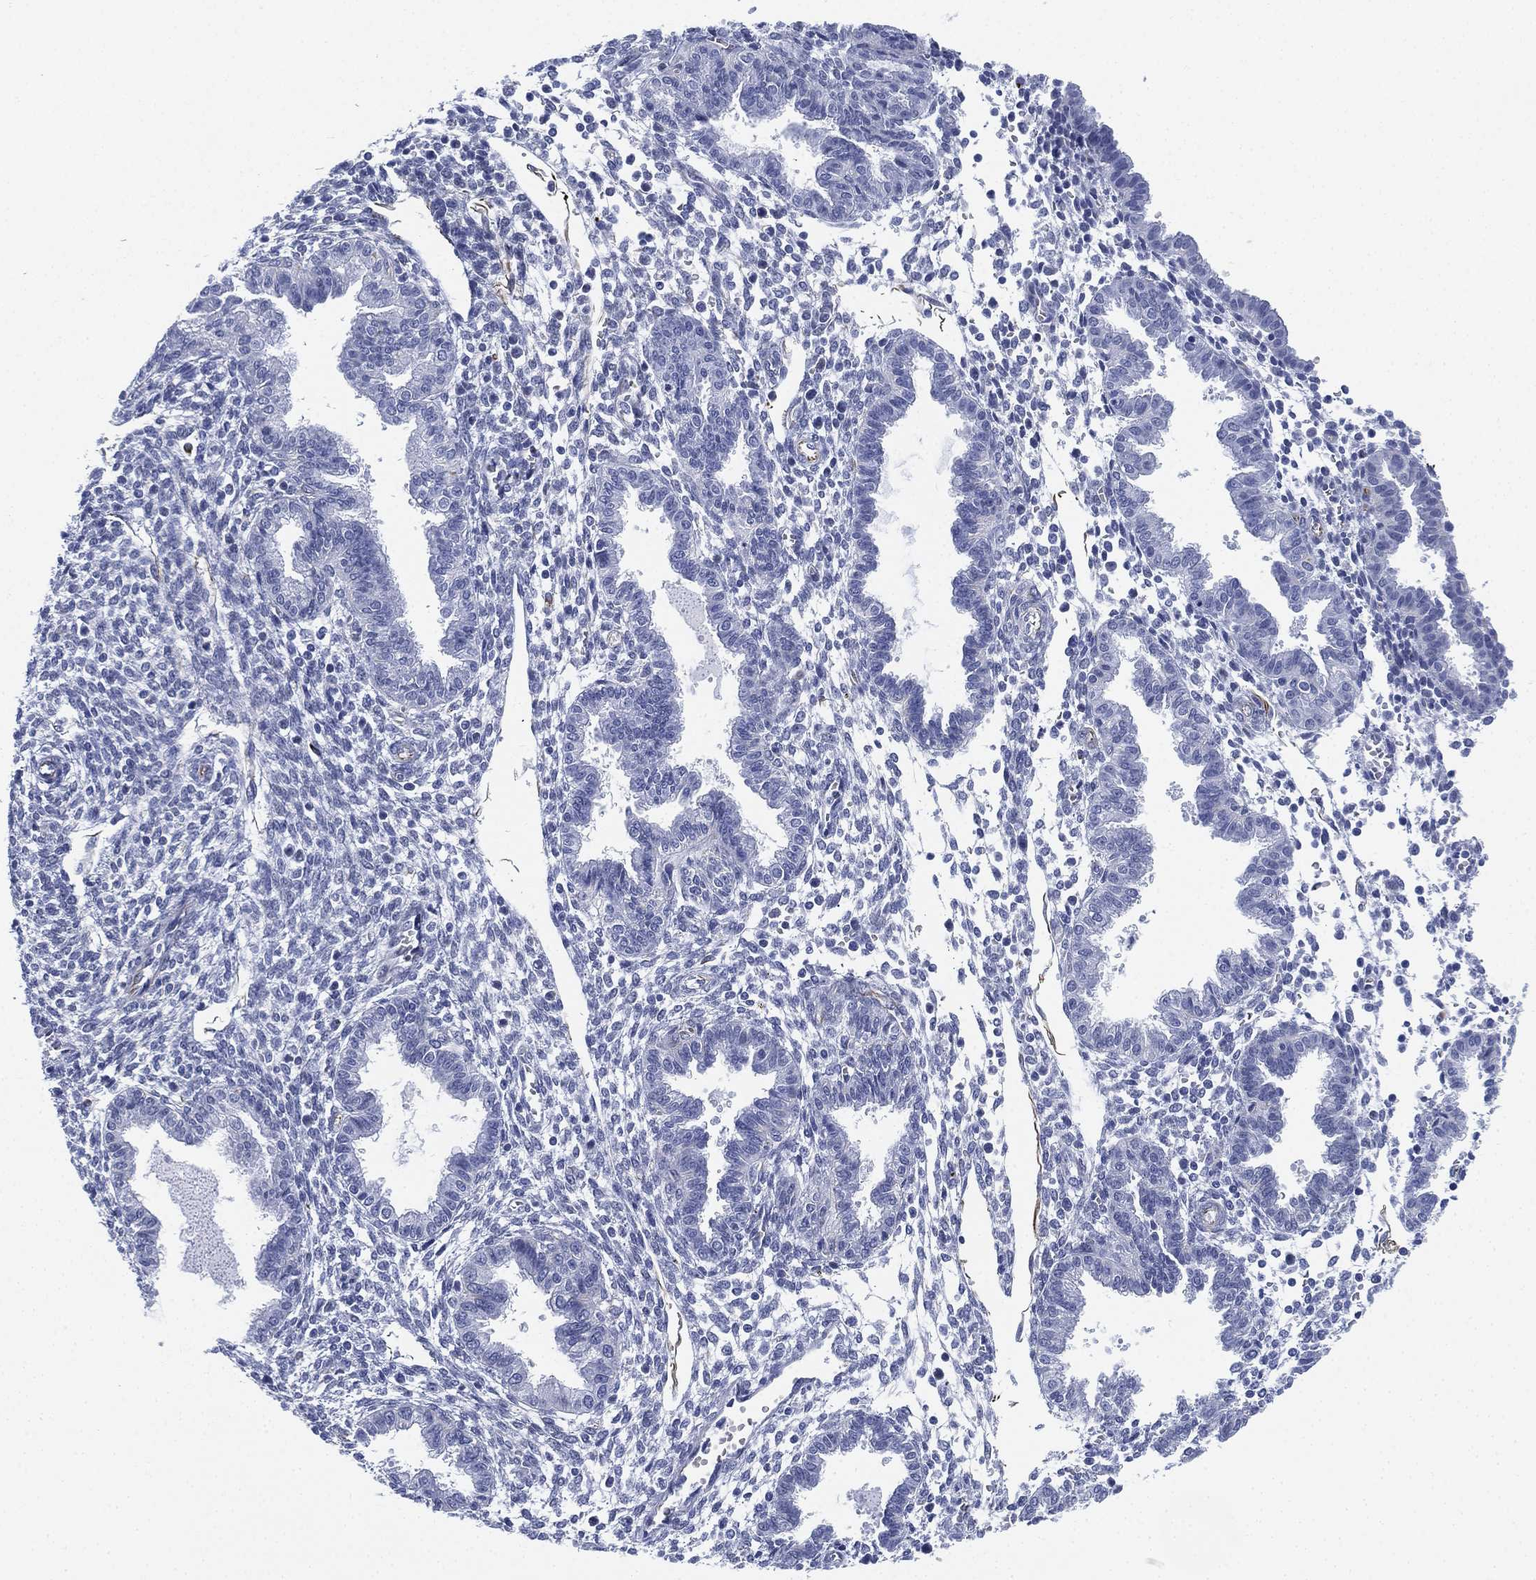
{"staining": {"intensity": "weak", "quantity": "<25%", "location": "cytoplasmic/membranous"}, "tissue": "endometrium", "cell_type": "Cells in endometrial stroma", "image_type": "normal", "snomed": [{"axis": "morphology", "description": "Normal tissue, NOS"}, {"axis": "topography", "description": "Endometrium"}], "caption": "High magnification brightfield microscopy of normal endometrium stained with DAB (3,3'-diaminobenzidine) (brown) and counterstained with hematoxylin (blue): cells in endometrial stroma show no significant positivity.", "gene": "PSKH2", "patient": {"sex": "female", "age": 37}}